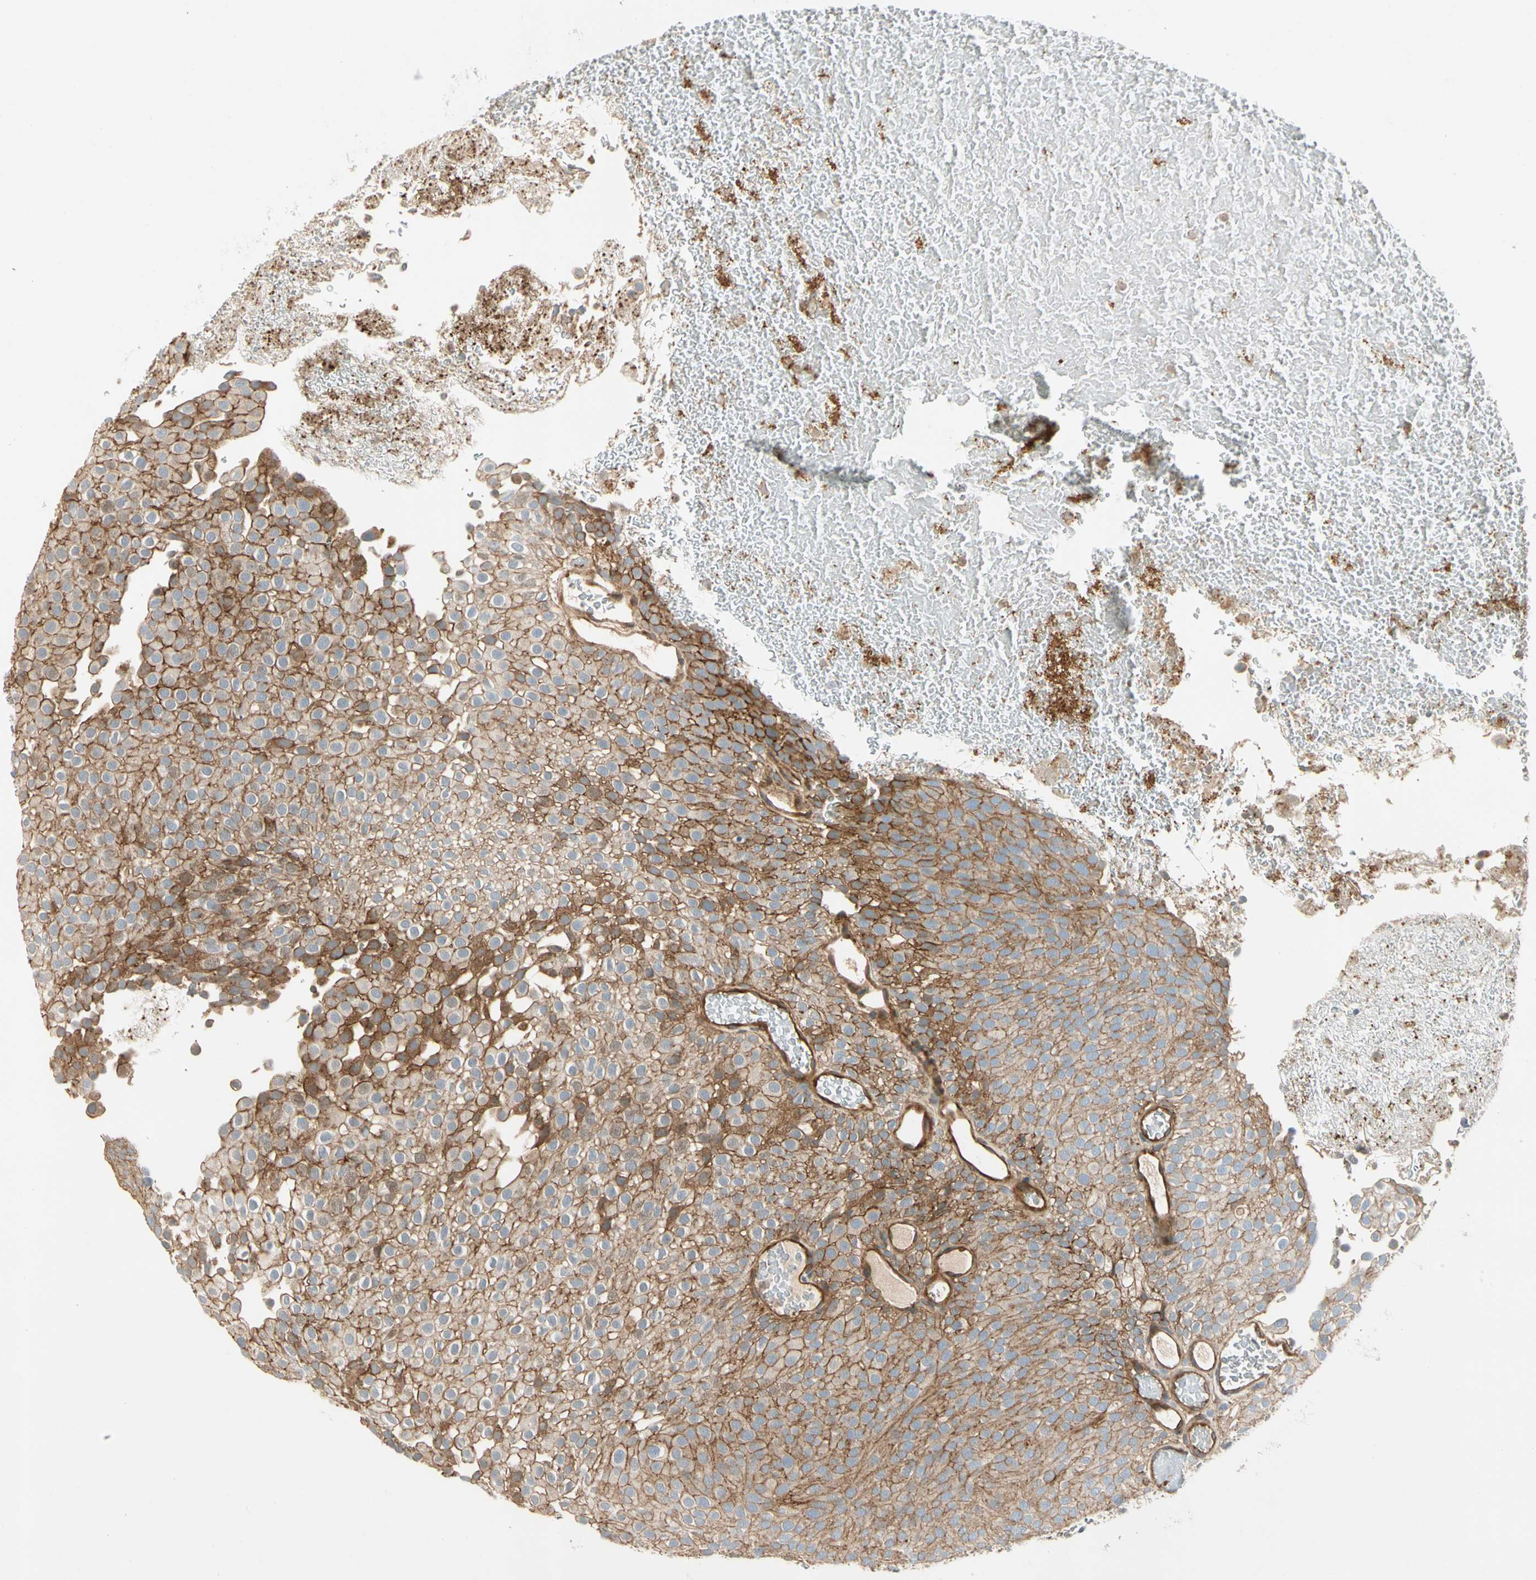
{"staining": {"intensity": "moderate", "quantity": ">75%", "location": "cytoplasmic/membranous"}, "tissue": "urothelial cancer", "cell_type": "Tumor cells", "image_type": "cancer", "snomed": [{"axis": "morphology", "description": "Urothelial carcinoma, Low grade"}, {"axis": "topography", "description": "Urinary bladder"}], "caption": "Low-grade urothelial carcinoma stained with a protein marker demonstrates moderate staining in tumor cells.", "gene": "ROCK2", "patient": {"sex": "male", "age": 78}}